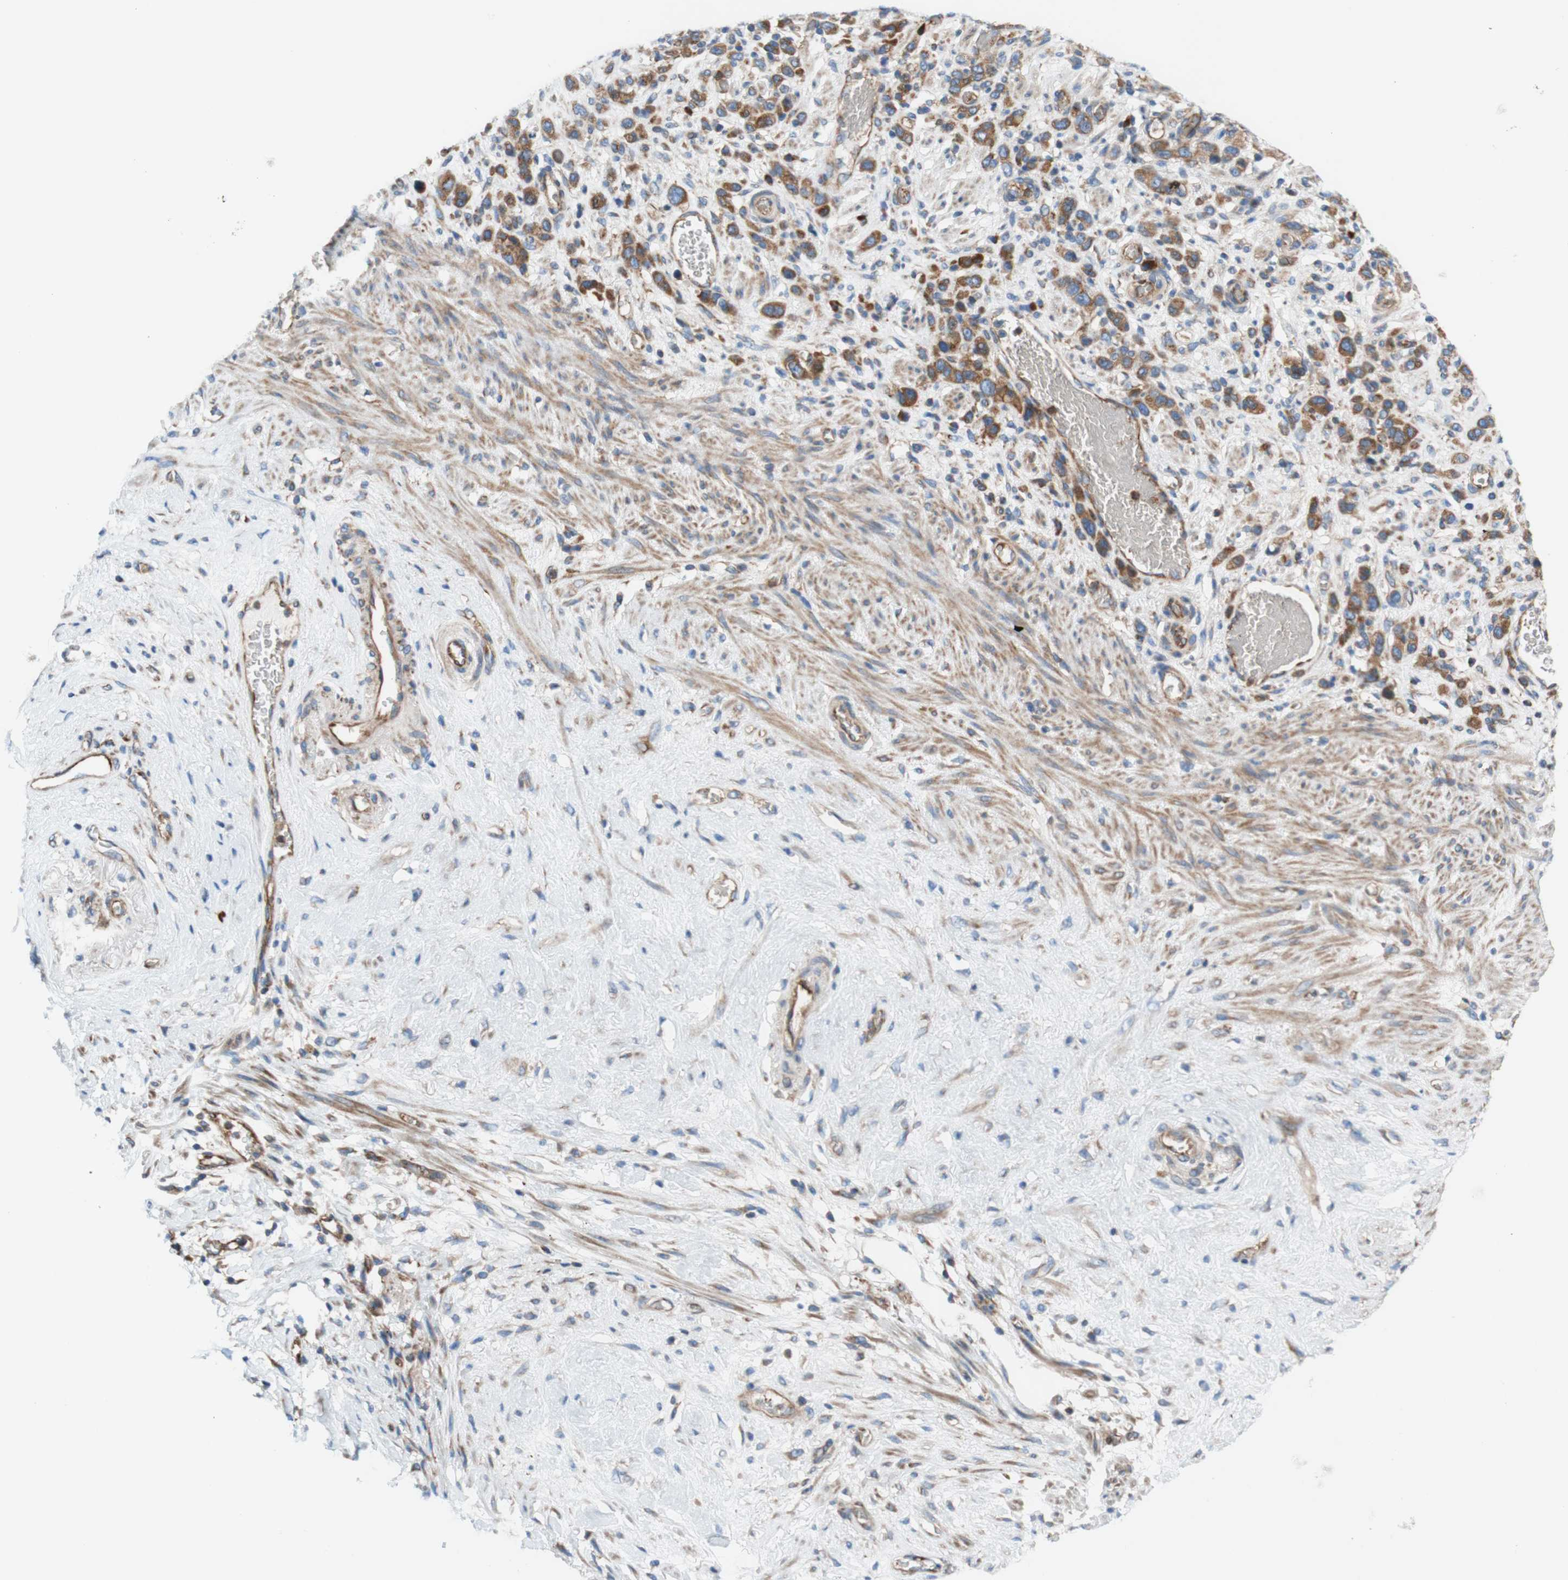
{"staining": {"intensity": "moderate", "quantity": "25%-75%", "location": "cytoplasmic/membranous"}, "tissue": "stomach cancer", "cell_type": "Tumor cells", "image_type": "cancer", "snomed": [{"axis": "morphology", "description": "Adenocarcinoma, NOS"}, {"axis": "morphology", "description": "Adenocarcinoma, High grade"}, {"axis": "topography", "description": "Stomach, upper"}, {"axis": "topography", "description": "Stomach, lower"}], "caption": "Moderate cytoplasmic/membranous expression for a protein is present in about 25%-75% of tumor cells of adenocarcinoma (stomach) using IHC.", "gene": "STOM", "patient": {"sex": "female", "age": 65}}